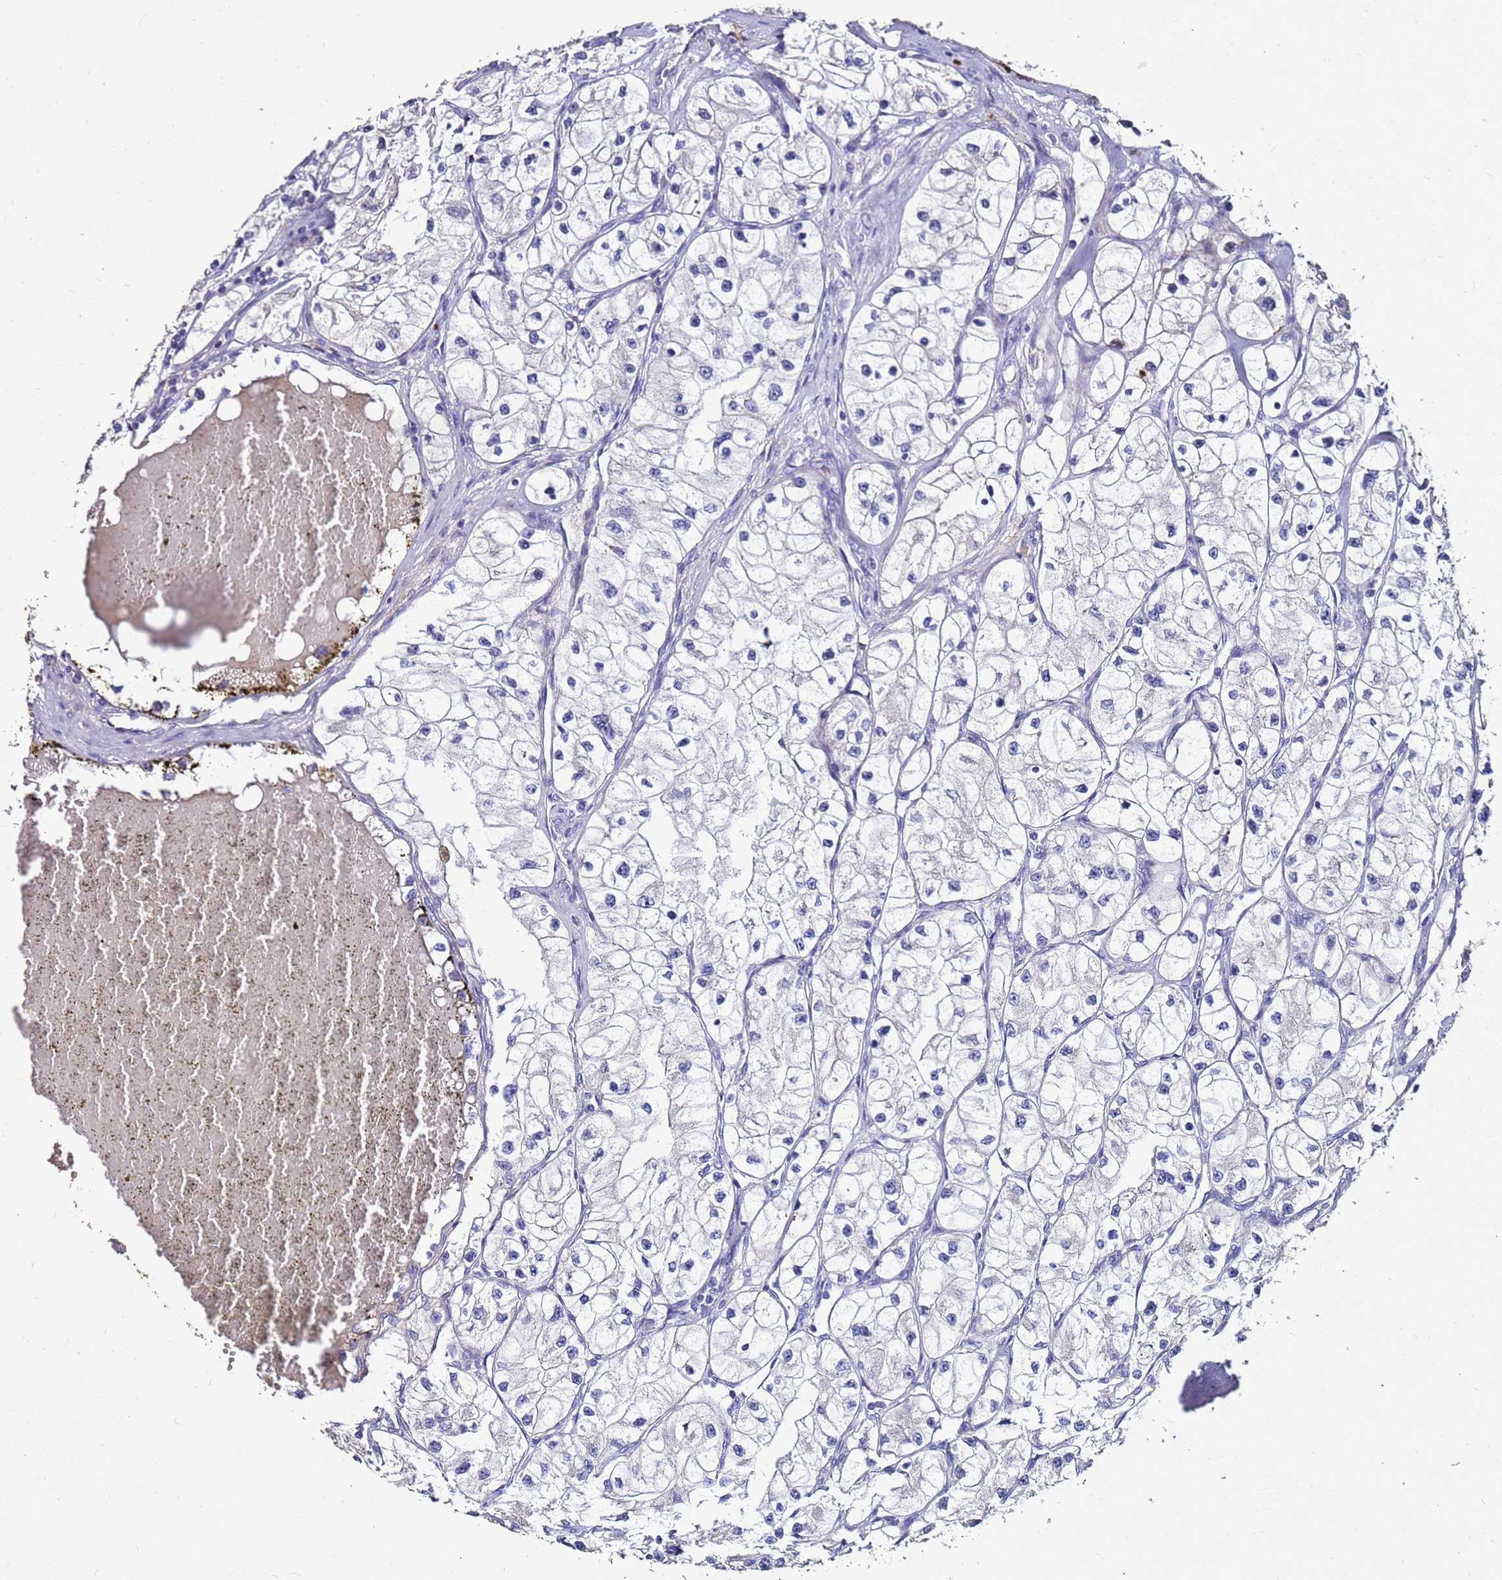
{"staining": {"intensity": "negative", "quantity": "none", "location": "none"}, "tissue": "renal cancer", "cell_type": "Tumor cells", "image_type": "cancer", "snomed": [{"axis": "morphology", "description": "Adenocarcinoma, NOS"}, {"axis": "topography", "description": "Kidney"}], "caption": "An immunohistochemistry histopathology image of adenocarcinoma (renal) is shown. There is no staining in tumor cells of adenocarcinoma (renal).", "gene": "S100A2", "patient": {"sex": "female", "age": 57}}